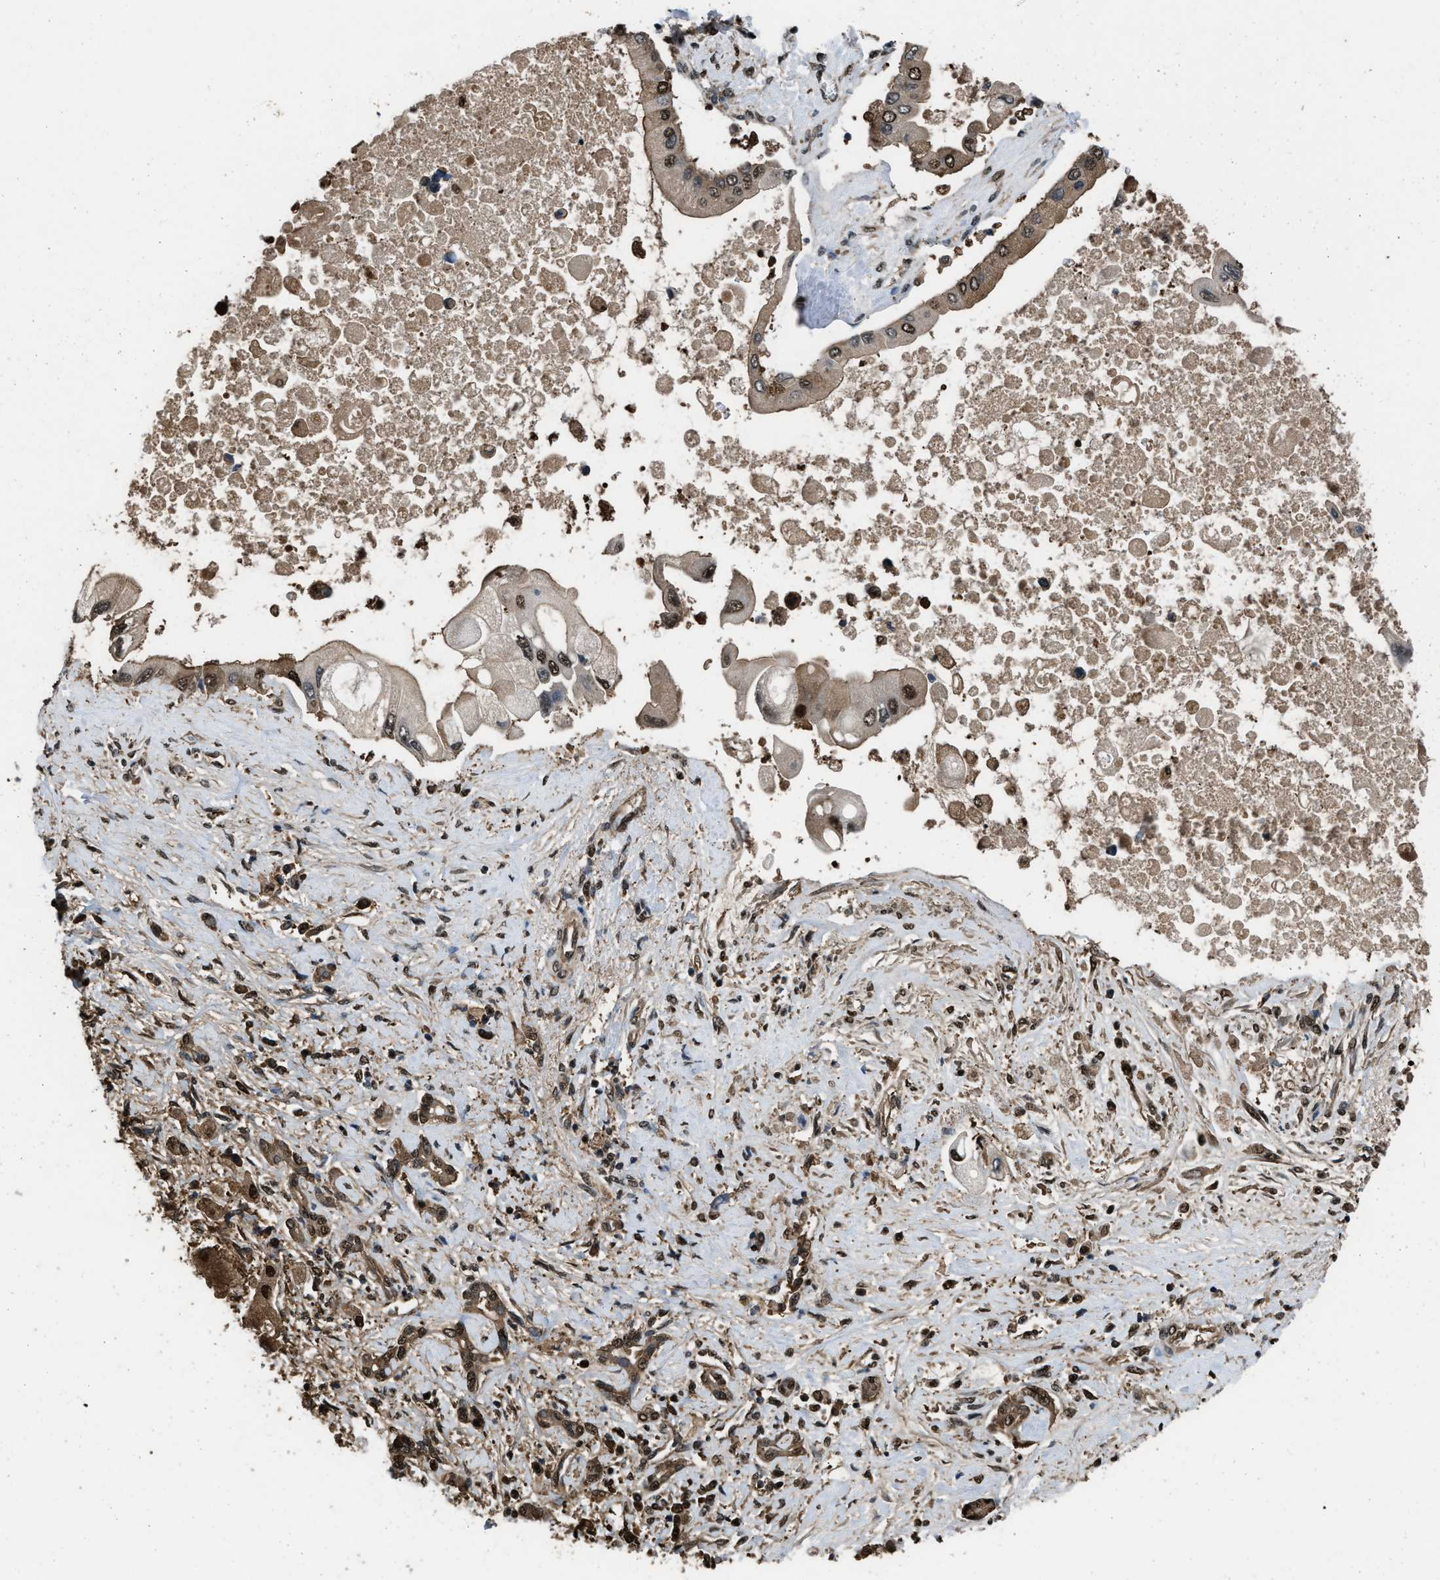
{"staining": {"intensity": "moderate", "quantity": ">75%", "location": "cytoplasmic/membranous,nuclear"}, "tissue": "liver cancer", "cell_type": "Tumor cells", "image_type": "cancer", "snomed": [{"axis": "morphology", "description": "Cholangiocarcinoma"}, {"axis": "topography", "description": "Liver"}], "caption": "Human liver cancer (cholangiocarcinoma) stained for a protein (brown) reveals moderate cytoplasmic/membranous and nuclear positive staining in about >75% of tumor cells.", "gene": "FNTA", "patient": {"sex": "male", "age": 50}}